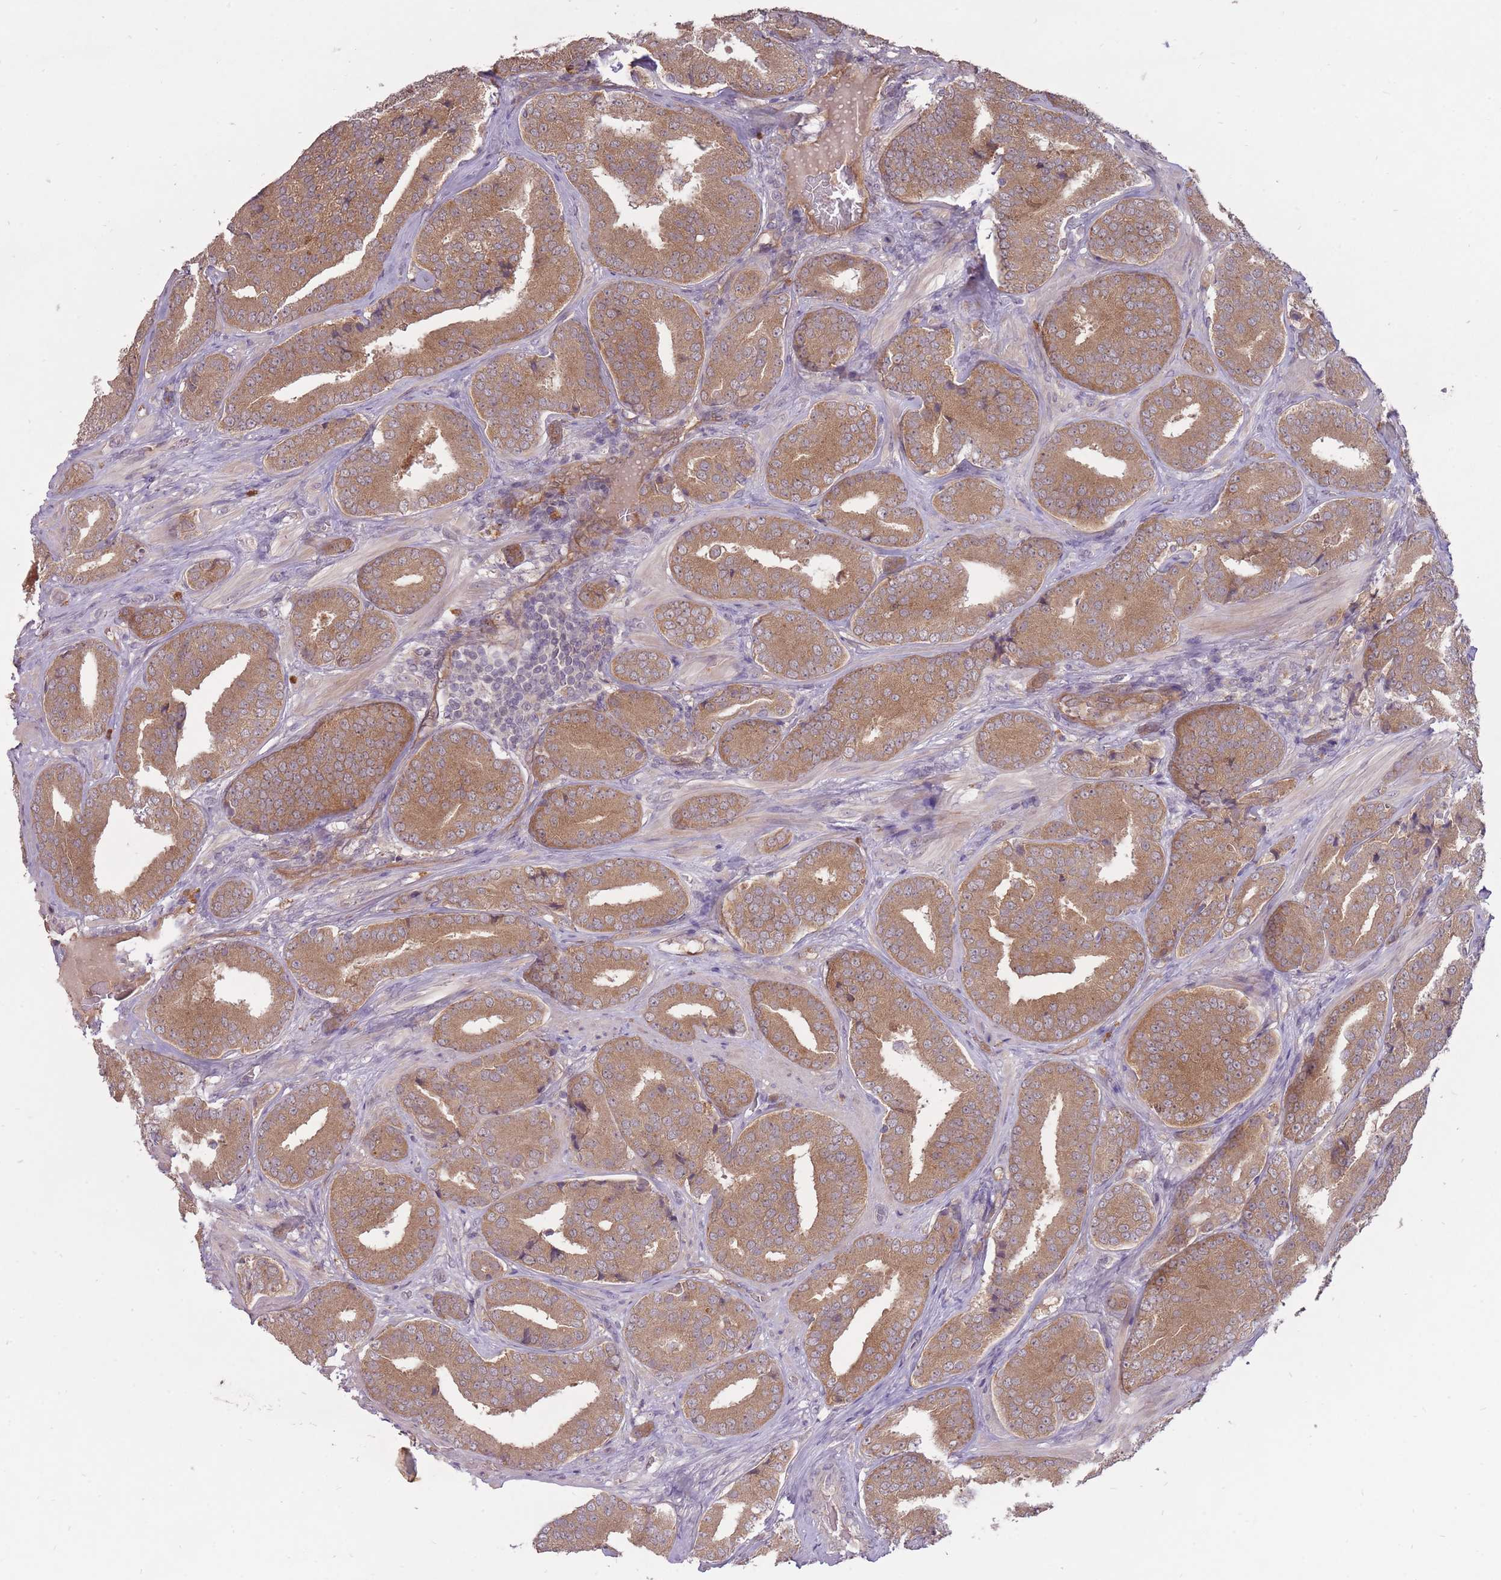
{"staining": {"intensity": "moderate", "quantity": ">75%", "location": "cytoplasmic/membranous"}, "tissue": "prostate cancer", "cell_type": "Tumor cells", "image_type": "cancer", "snomed": [{"axis": "morphology", "description": "Adenocarcinoma, High grade"}, {"axis": "topography", "description": "Prostate"}], "caption": "IHC image of human prostate cancer (high-grade adenocarcinoma) stained for a protein (brown), which displays medium levels of moderate cytoplasmic/membranous positivity in approximately >75% of tumor cells.", "gene": "LRATD2", "patient": {"sex": "male", "age": 63}}